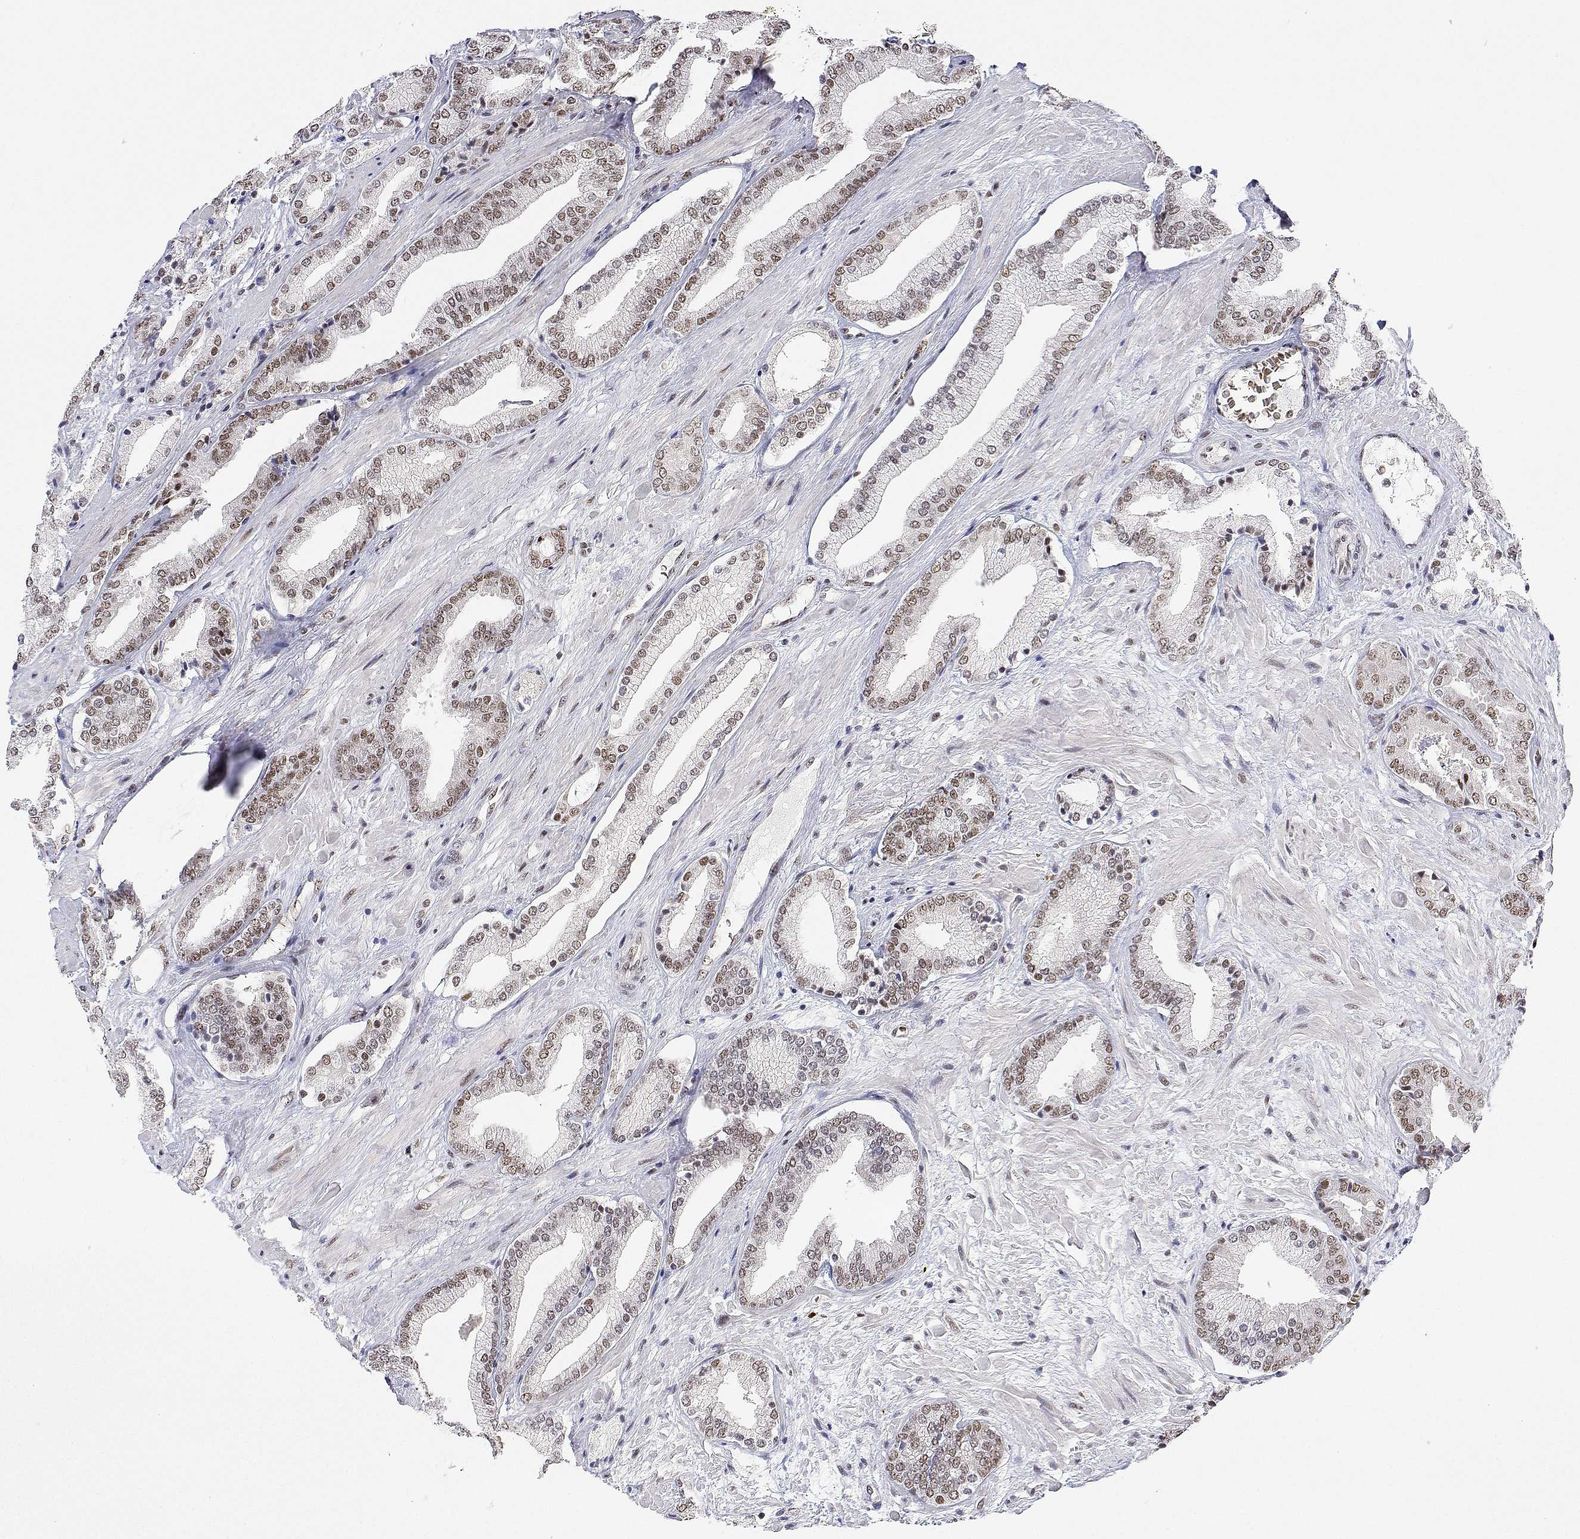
{"staining": {"intensity": "moderate", "quantity": ">75%", "location": "nuclear"}, "tissue": "prostate cancer", "cell_type": "Tumor cells", "image_type": "cancer", "snomed": [{"axis": "morphology", "description": "Adenocarcinoma, High grade"}, {"axis": "topography", "description": "Prostate"}], "caption": "High-grade adenocarcinoma (prostate) stained with DAB (3,3'-diaminobenzidine) immunohistochemistry (IHC) displays medium levels of moderate nuclear staining in about >75% of tumor cells.", "gene": "ADAR", "patient": {"sex": "male", "age": 56}}